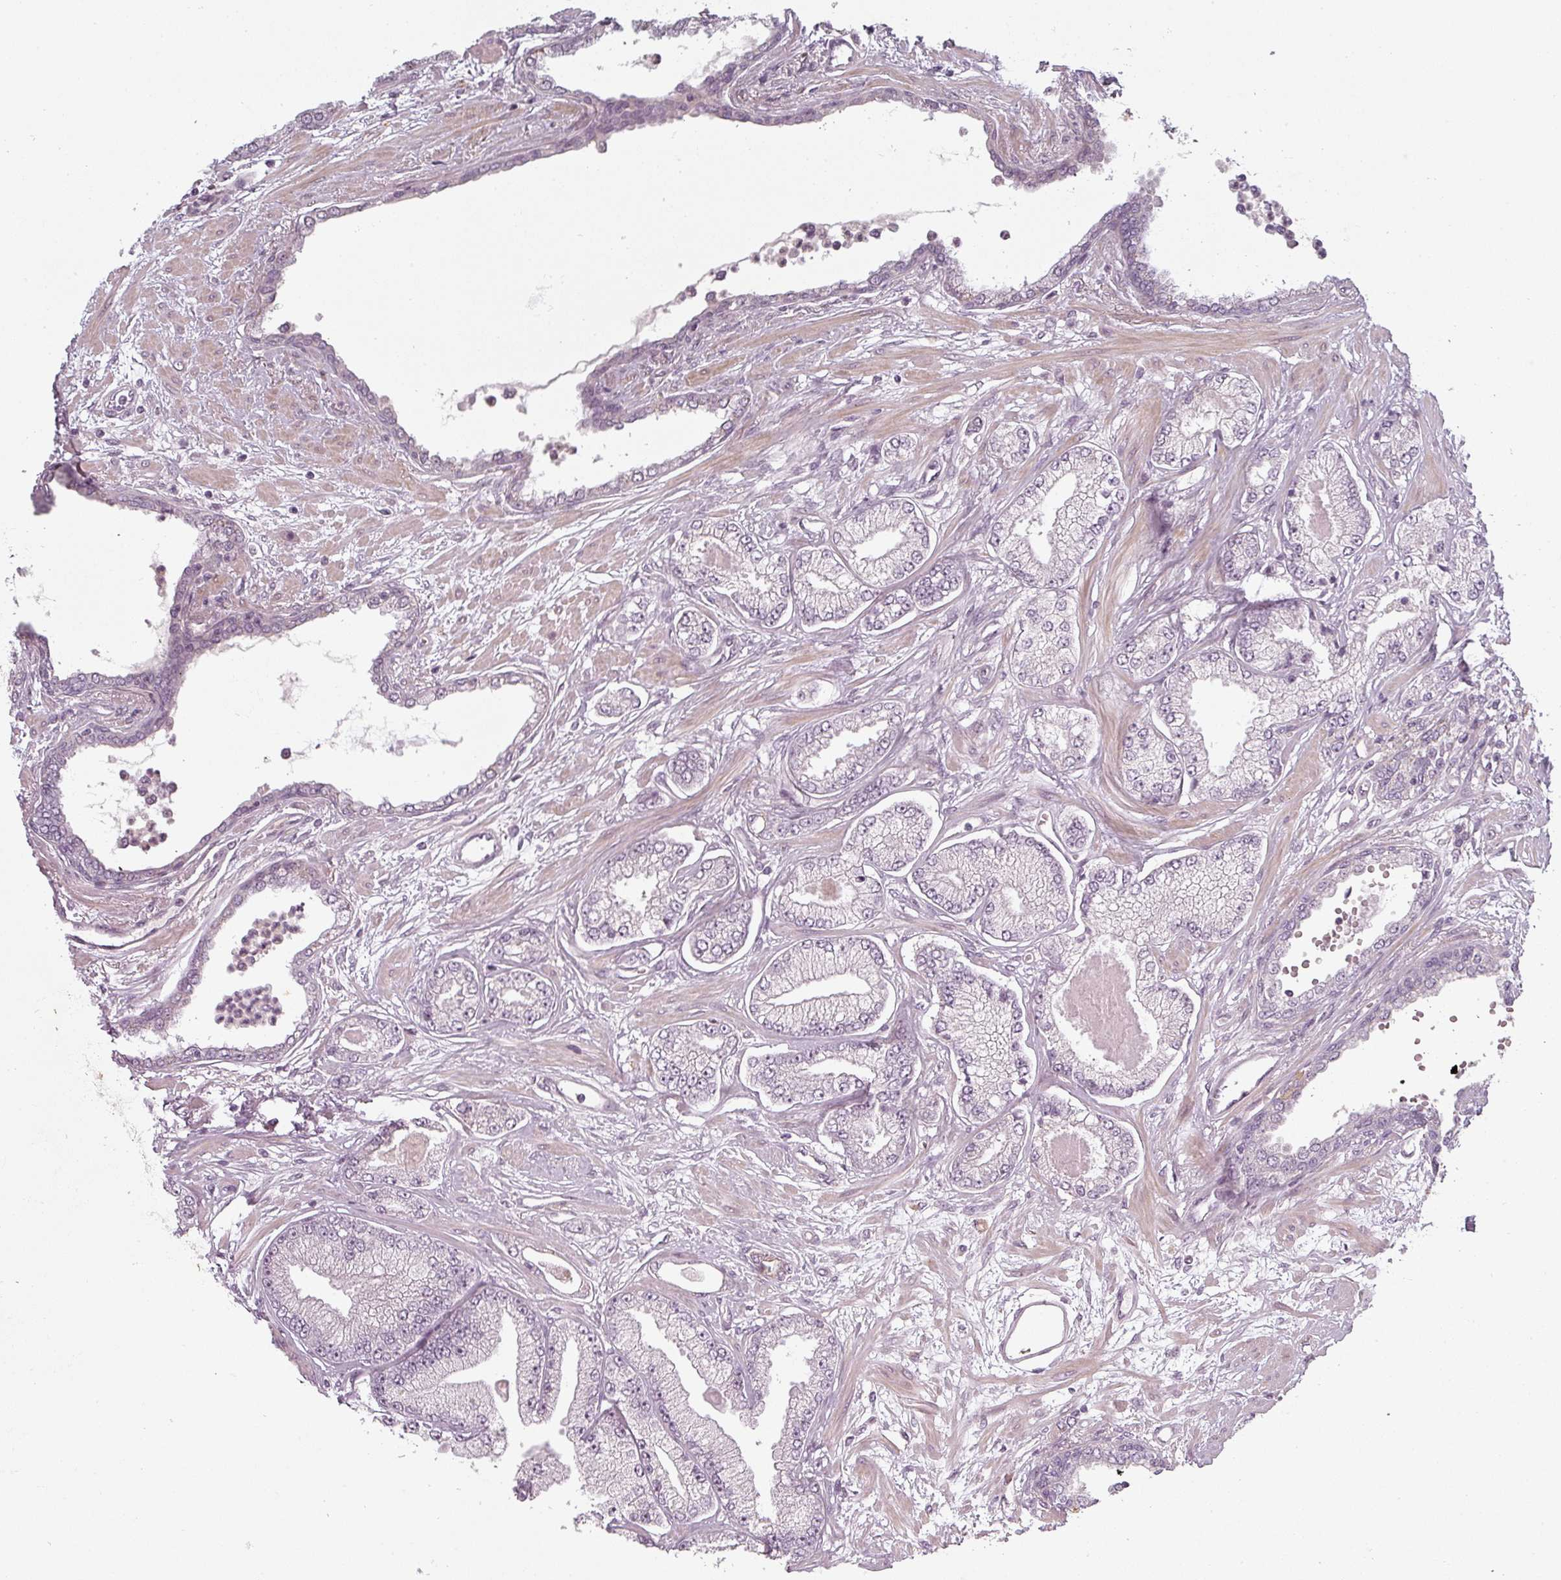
{"staining": {"intensity": "negative", "quantity": "none", "location": "none"}, "tissue": "prostate cancer", "cell_type": "Tumor cells", "image_type": "cancer", "snomed": [{"axis": "morphology", "description": "Adenocarcinoma, Low grade"}, {"axis": "topography", "description": "Prostate"}], "caption": "Immunohistochemistry (IHC) photomicrograph of neoplastic tissue: human prostate cancer stained with DAB exhibits no significant protein positivity in tumor cells.", "gene": "SLC16A9", "patient": {"sex": "male", "age": 64}}